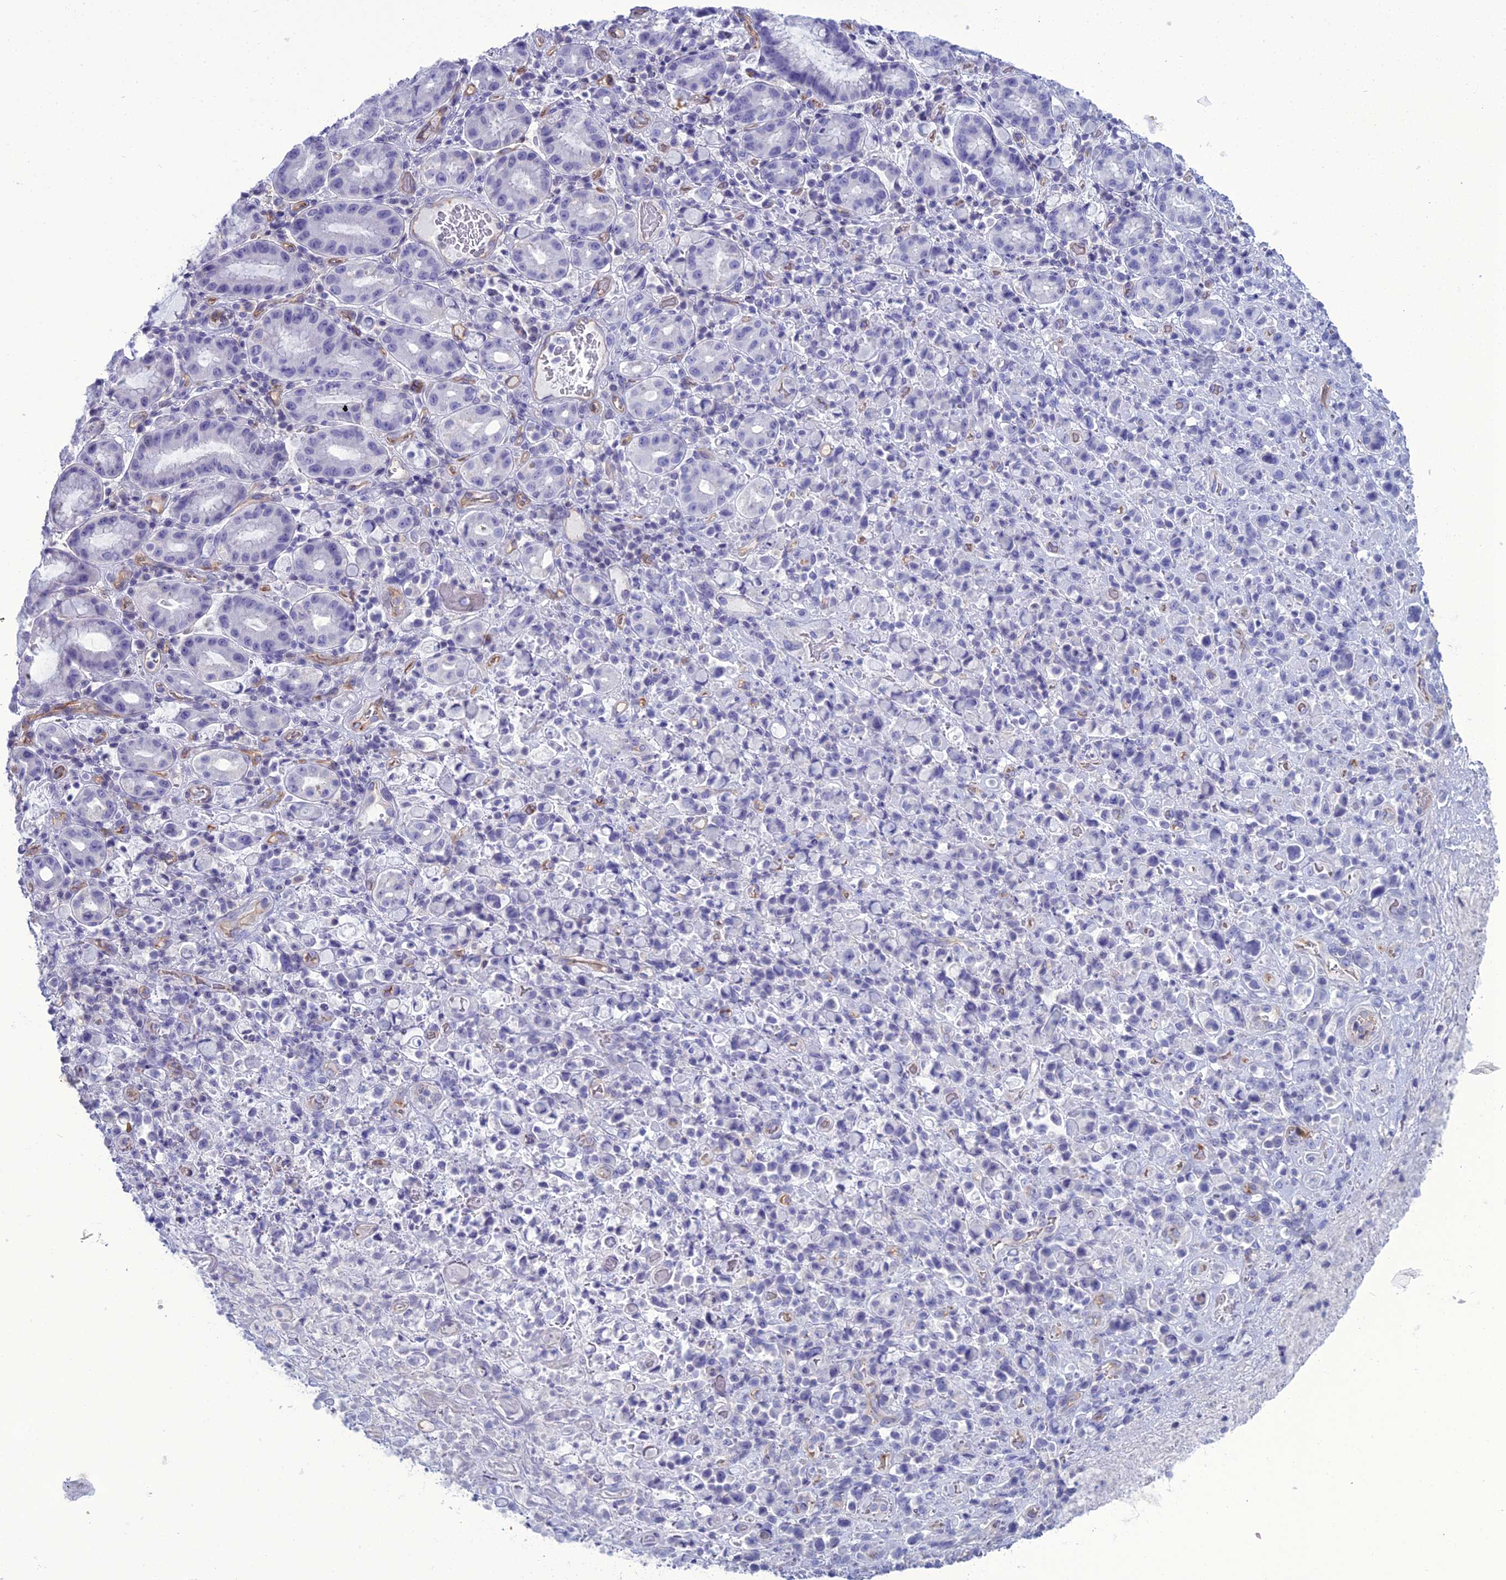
{"staining": {"intensity": "negative", "quantity": "none", "location": "none"}, "tissue": "stomach cancer", "cell_type": "Tumor cells", "image_type": "cancer", "snomed": [{"axis": "morphology", "description": "Normal tissue, NOS"}, {"axis": "morphology", "description": "Adenocarcinoma, NOS"}, {"axis": "topography", "description": "Stomach"}], "caption": "Tumor cells show no significant positivity in stomach adenocarcinoma.", "gene": "ACE", "patient": {"sex": "female", "age": 79}}